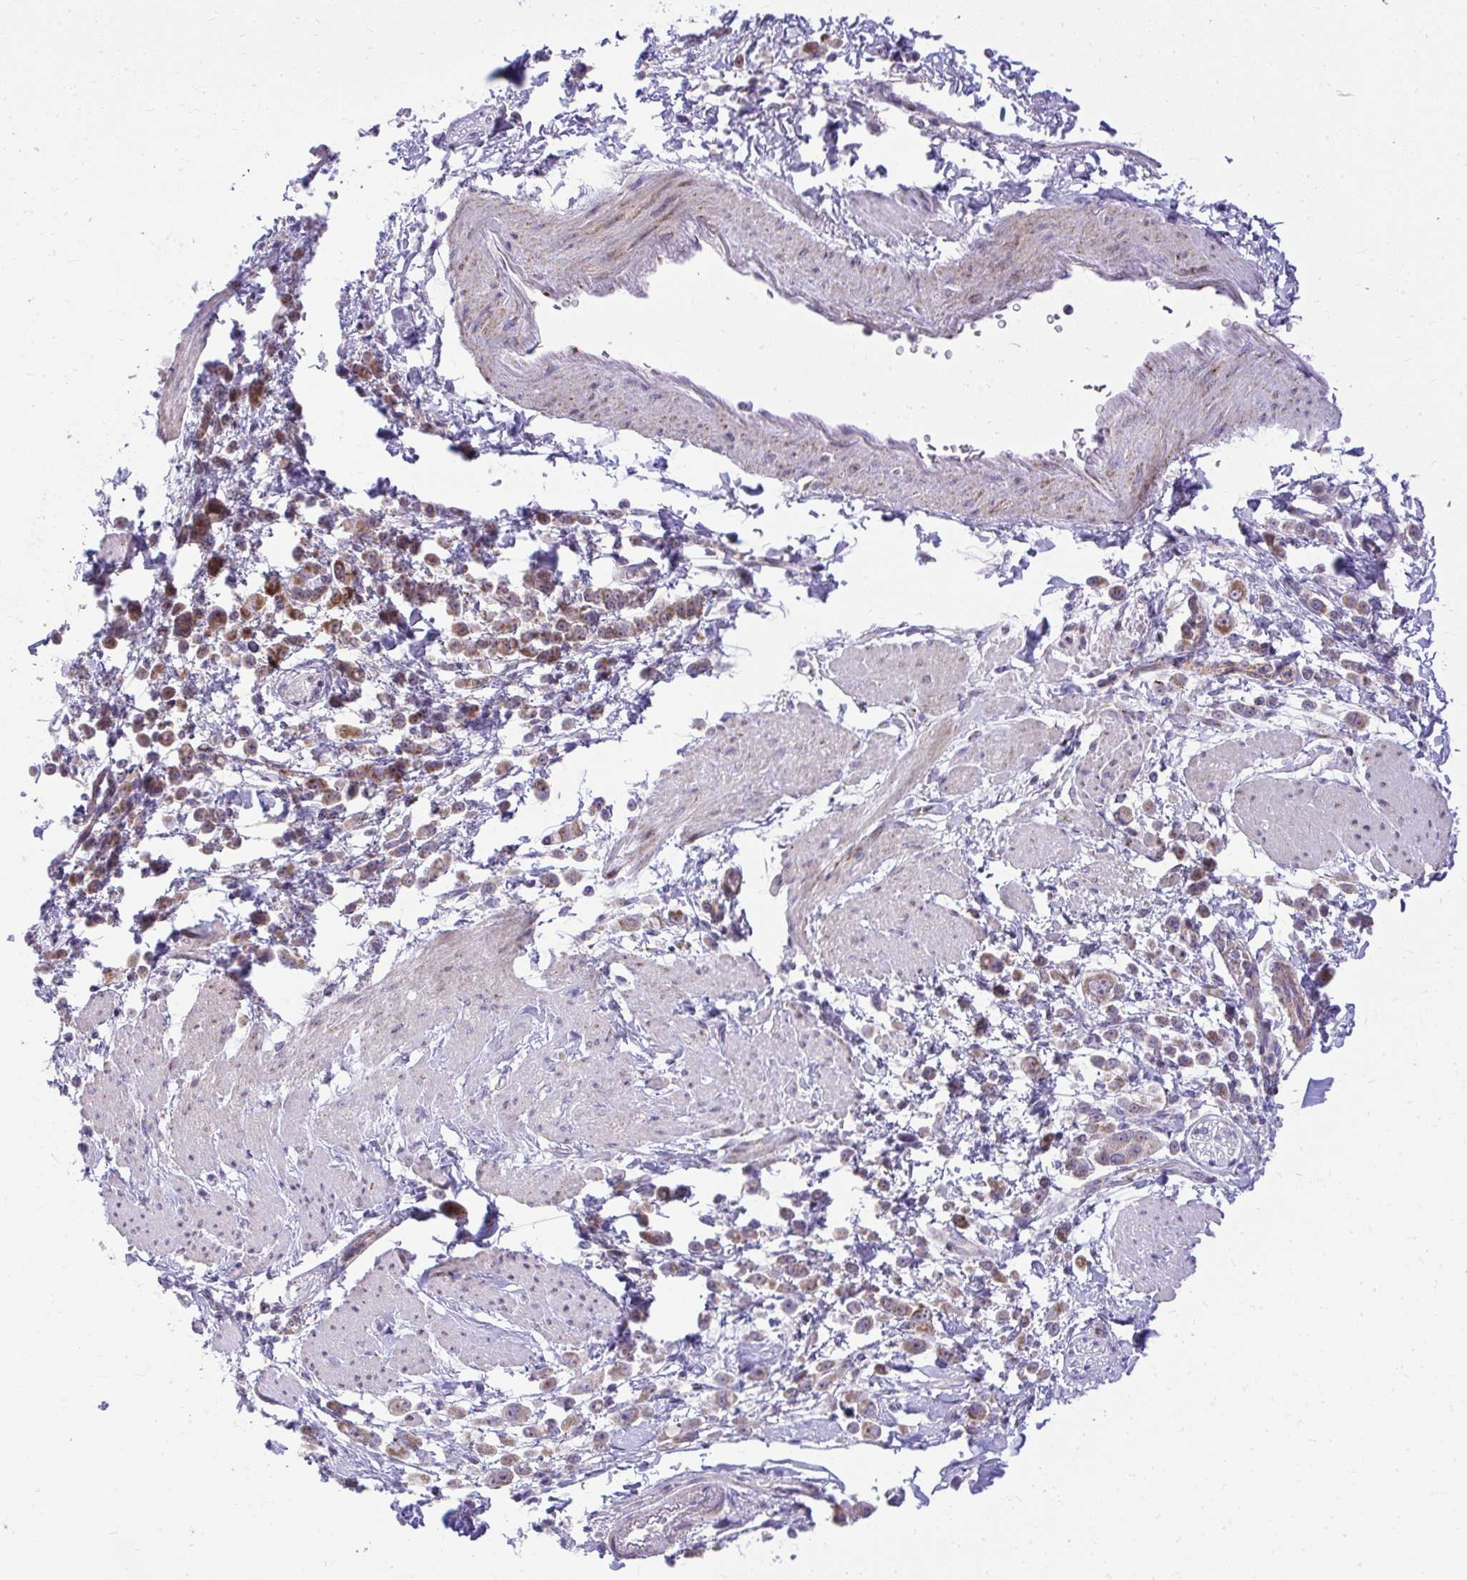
{"staining": {"intensity": "weak", "quantity": ">75%", "location": "cytoplasmic/membranous"}, "tissue": "pancreatic cancer", "cell_type": "Tumor cells", "image_type": "cancer", "snomed": [{"axis": "morphology", "description": "Normal tissue, NOS"}, {"axis": "morphology", "description": "Adenocarcinoma, NOS"}, {"axis": "topography", "description": "Pancreas"}], "caption": "DAB (3,3'-diaminobenzidine) immunohistochemical staining of human pancreatic adenocarcinoma exhibits weak cytoplasmic/membranous protein staining in about >75% of tumor cells.", "gene": "GPRIN3", "patient": {"sex": "female", "age": 64}}